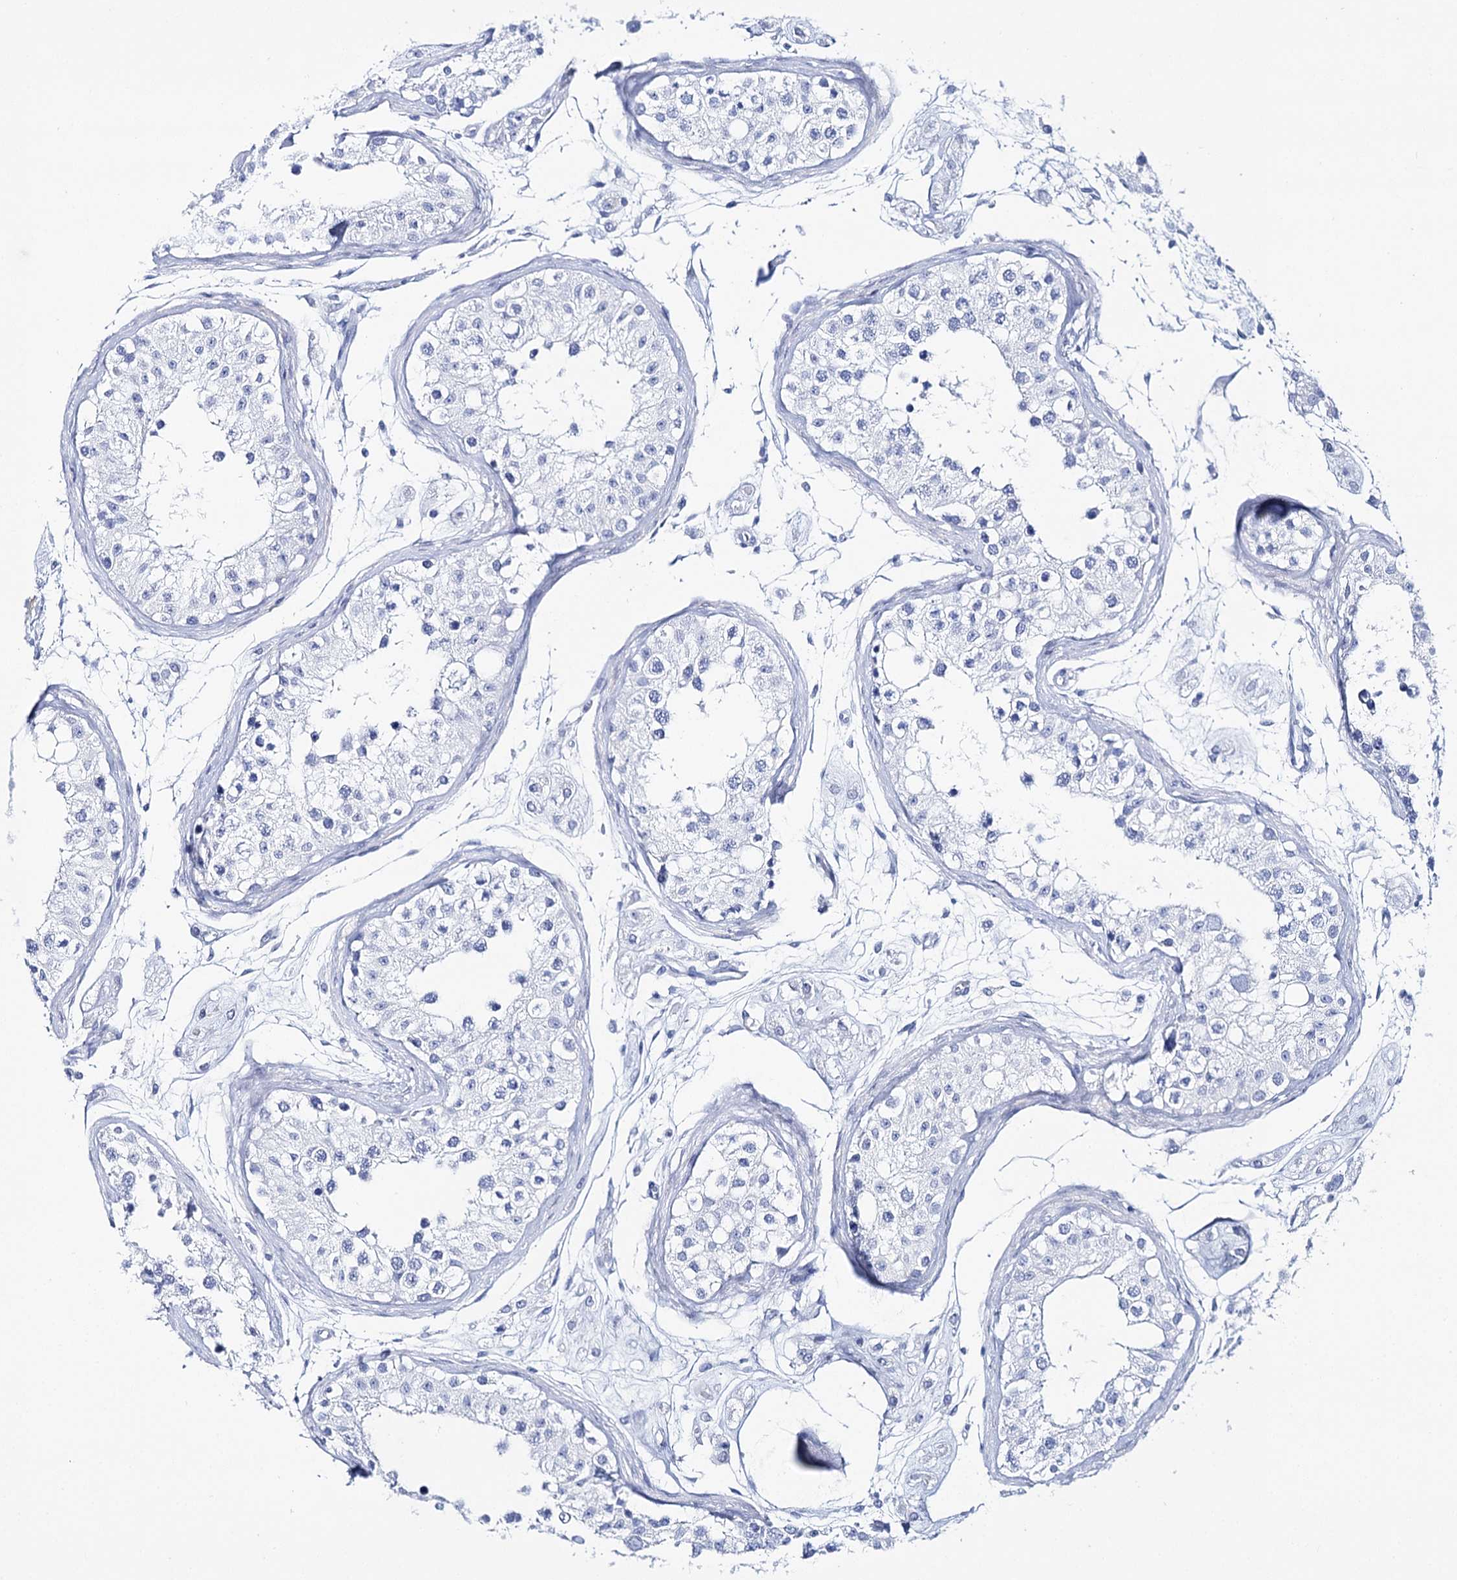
{"staining": {"intensity": "negative", "quantity": "none", "location": "none"}, "tissue": "testis", "cell_type": "Cells in seminiferous ducts", "image_type": "normal", "snomed": [{"axis": "morphology", "description": "Normal tissue, NOS"}, {"axis": "morphology", "description": "Adenocarcinoma, metastatic, NOS"}, {"axis": "topography", "description": "Testis"}], "caption": "Immunohistochemical staining of normal human testis shows no significant expression in cells in seminiferous ducts. (DAB IHC with hematoxylin counter stain).", "gene": "CSN3", "patient": {"sex": "male", "age": 26}}